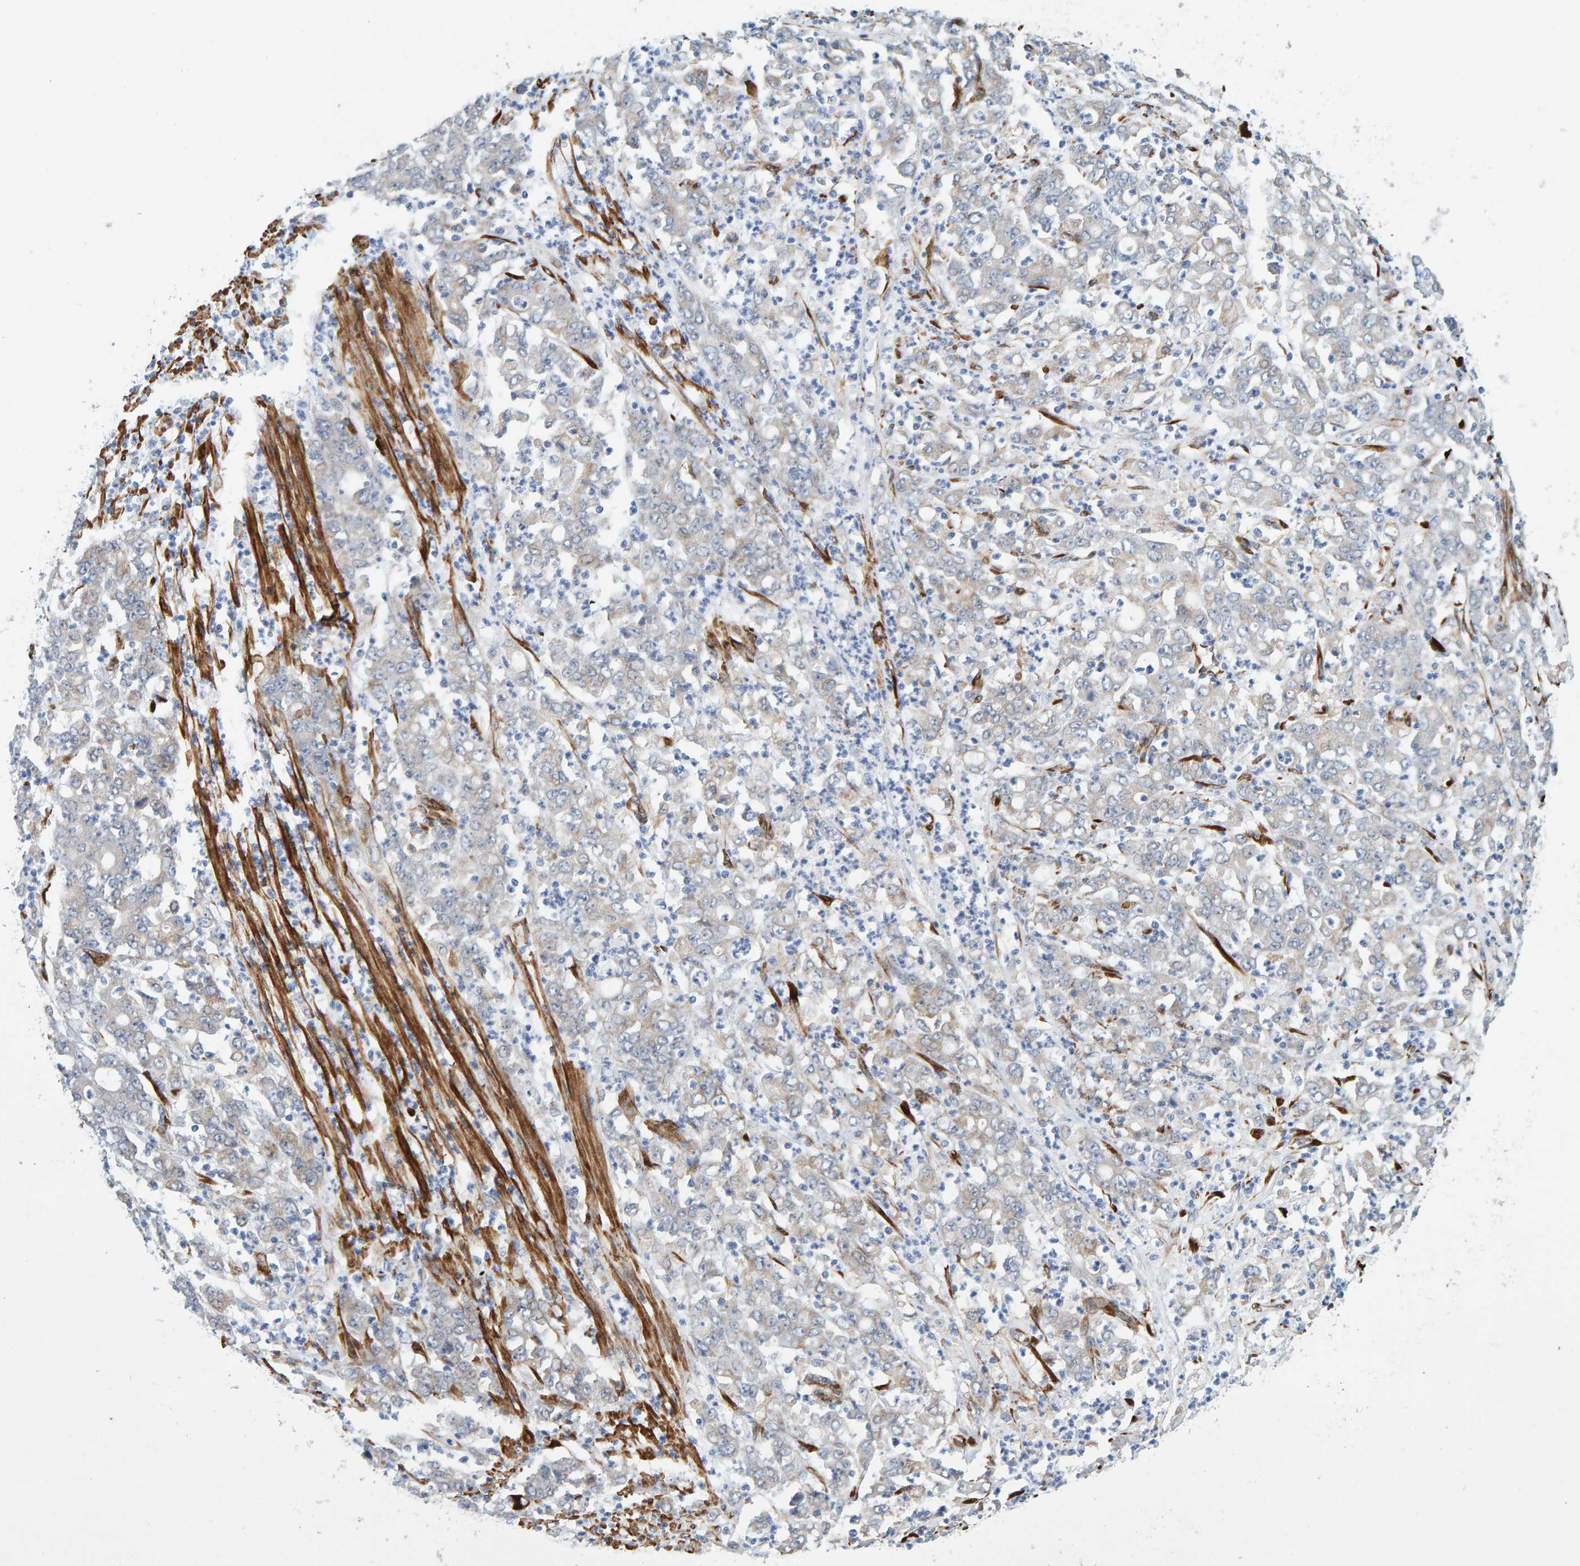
{"staining": {"intensity": "weak", "quantity": "25%-75%", "location": "cytoplasmic/membranous"}, "tissue": "stomach cancer", "cell_type": "Tumor cells", "image_type": "cancer", "snomed": [{"axis": "morphology", "description": "Adenocarcinoma, NOS"}, {"axis": "topography", "description": "Stomach, lower"}], "caption": "Immunohistochemical staining of human stomach cancer (adenocarcinoma) displays low levels of weak cytoplasmic/membranous expression in approximately 25%-75% of tumor cells.", "gene": "MMP16", "patient": {"sex": "female", "age": 71}}